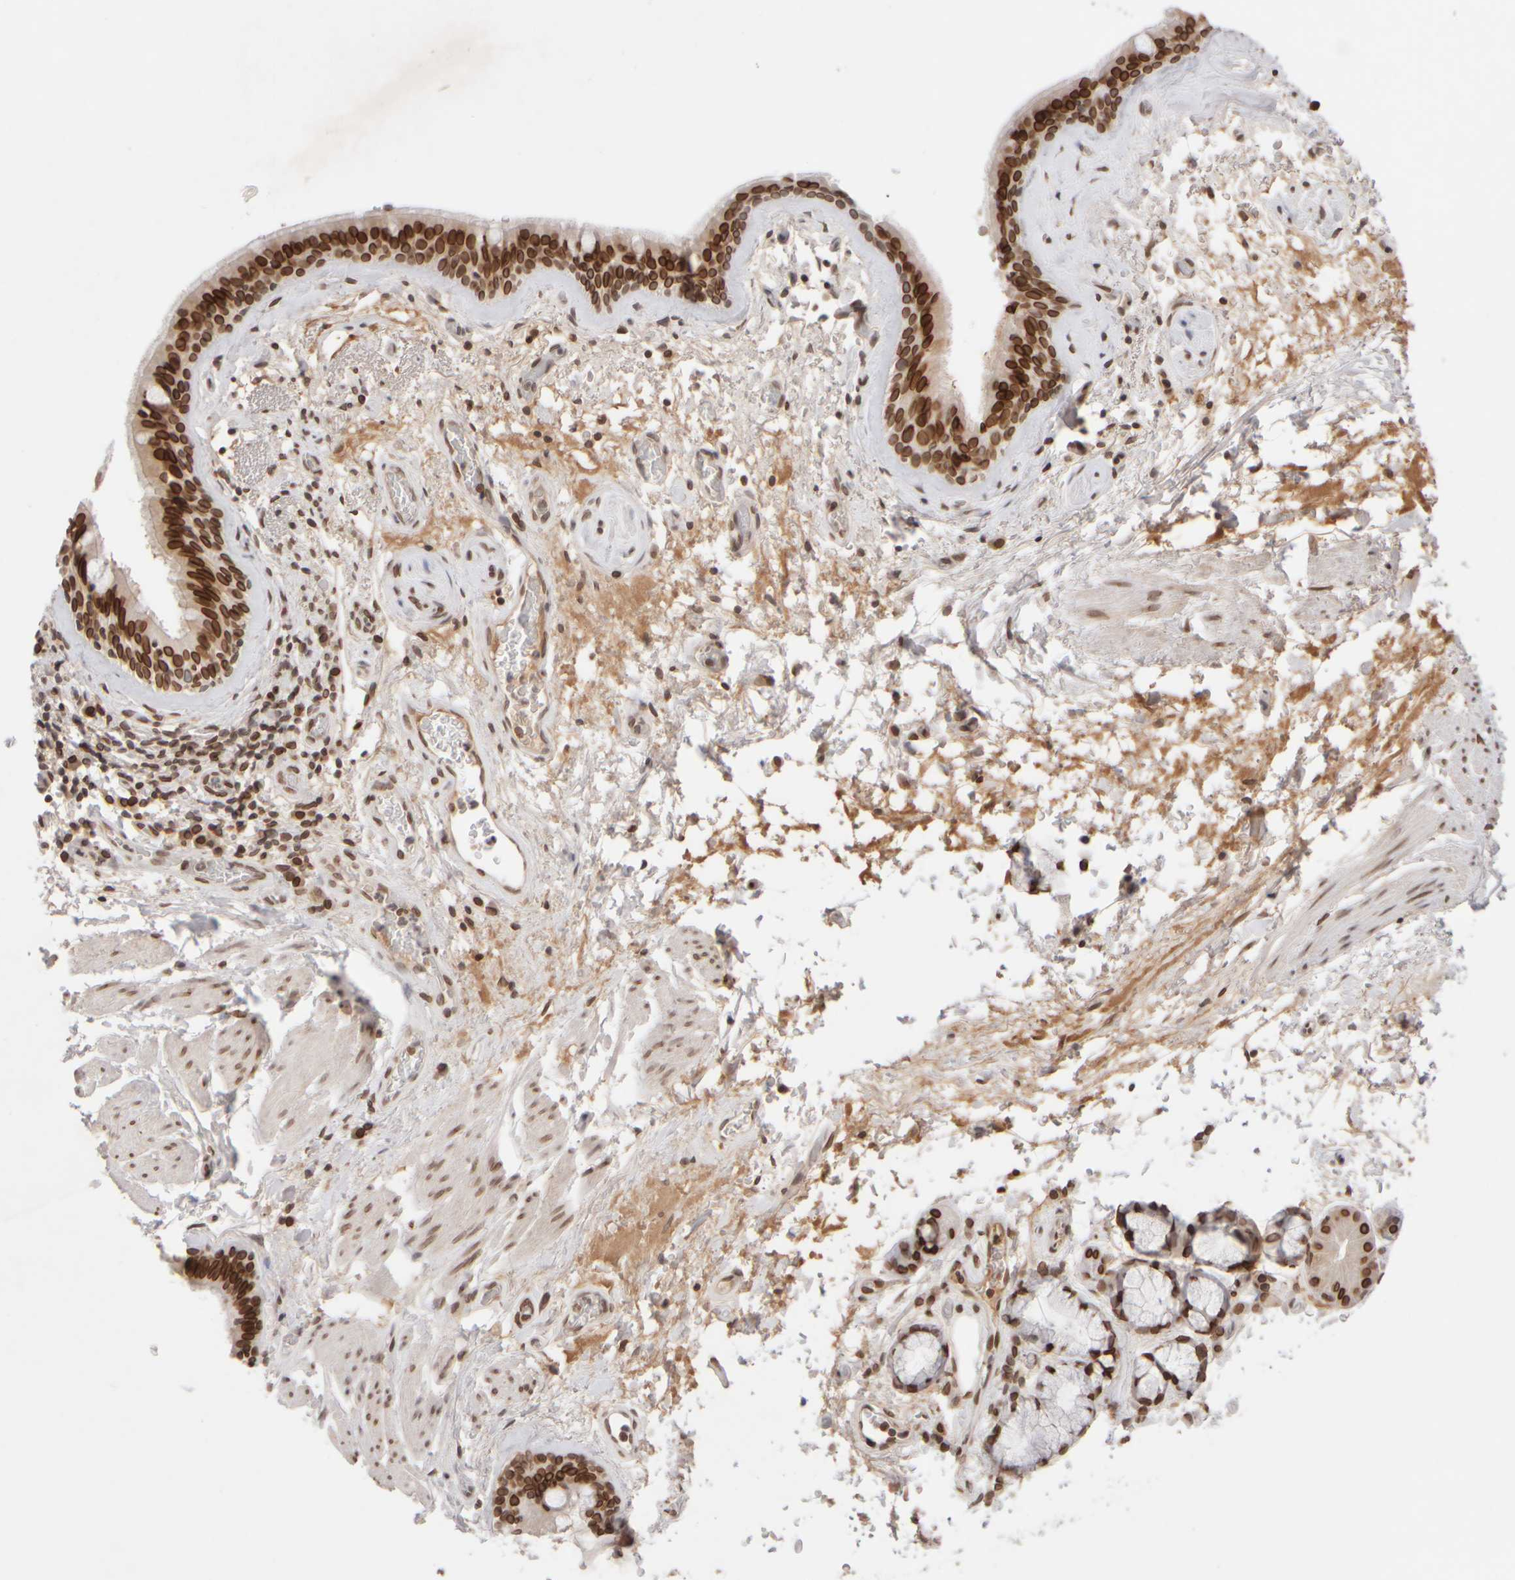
{"staining": {"intensity": "strong", "quantity": ">75%", "location": "cytoplasmic/membranous,nuclear"}, "tissue": "bronchus", "cell_type": "Respiratory epithelial cells", "image_type": "normal", "snomed": [{"axis": "morphology", "description": "Normal tissue, NOS"}, {"axis": "topography", "description": "Cartilage tissue"}], "caption": "Bronchus stained with immunohistochemistry (IHC) displays strong cytoplasmic/membranous,nuclear positivity in approximately >75% of respiratory epithelial cells.", "gene": "ZC3HC1", "patient": {"sex": "female", "age": 63}}